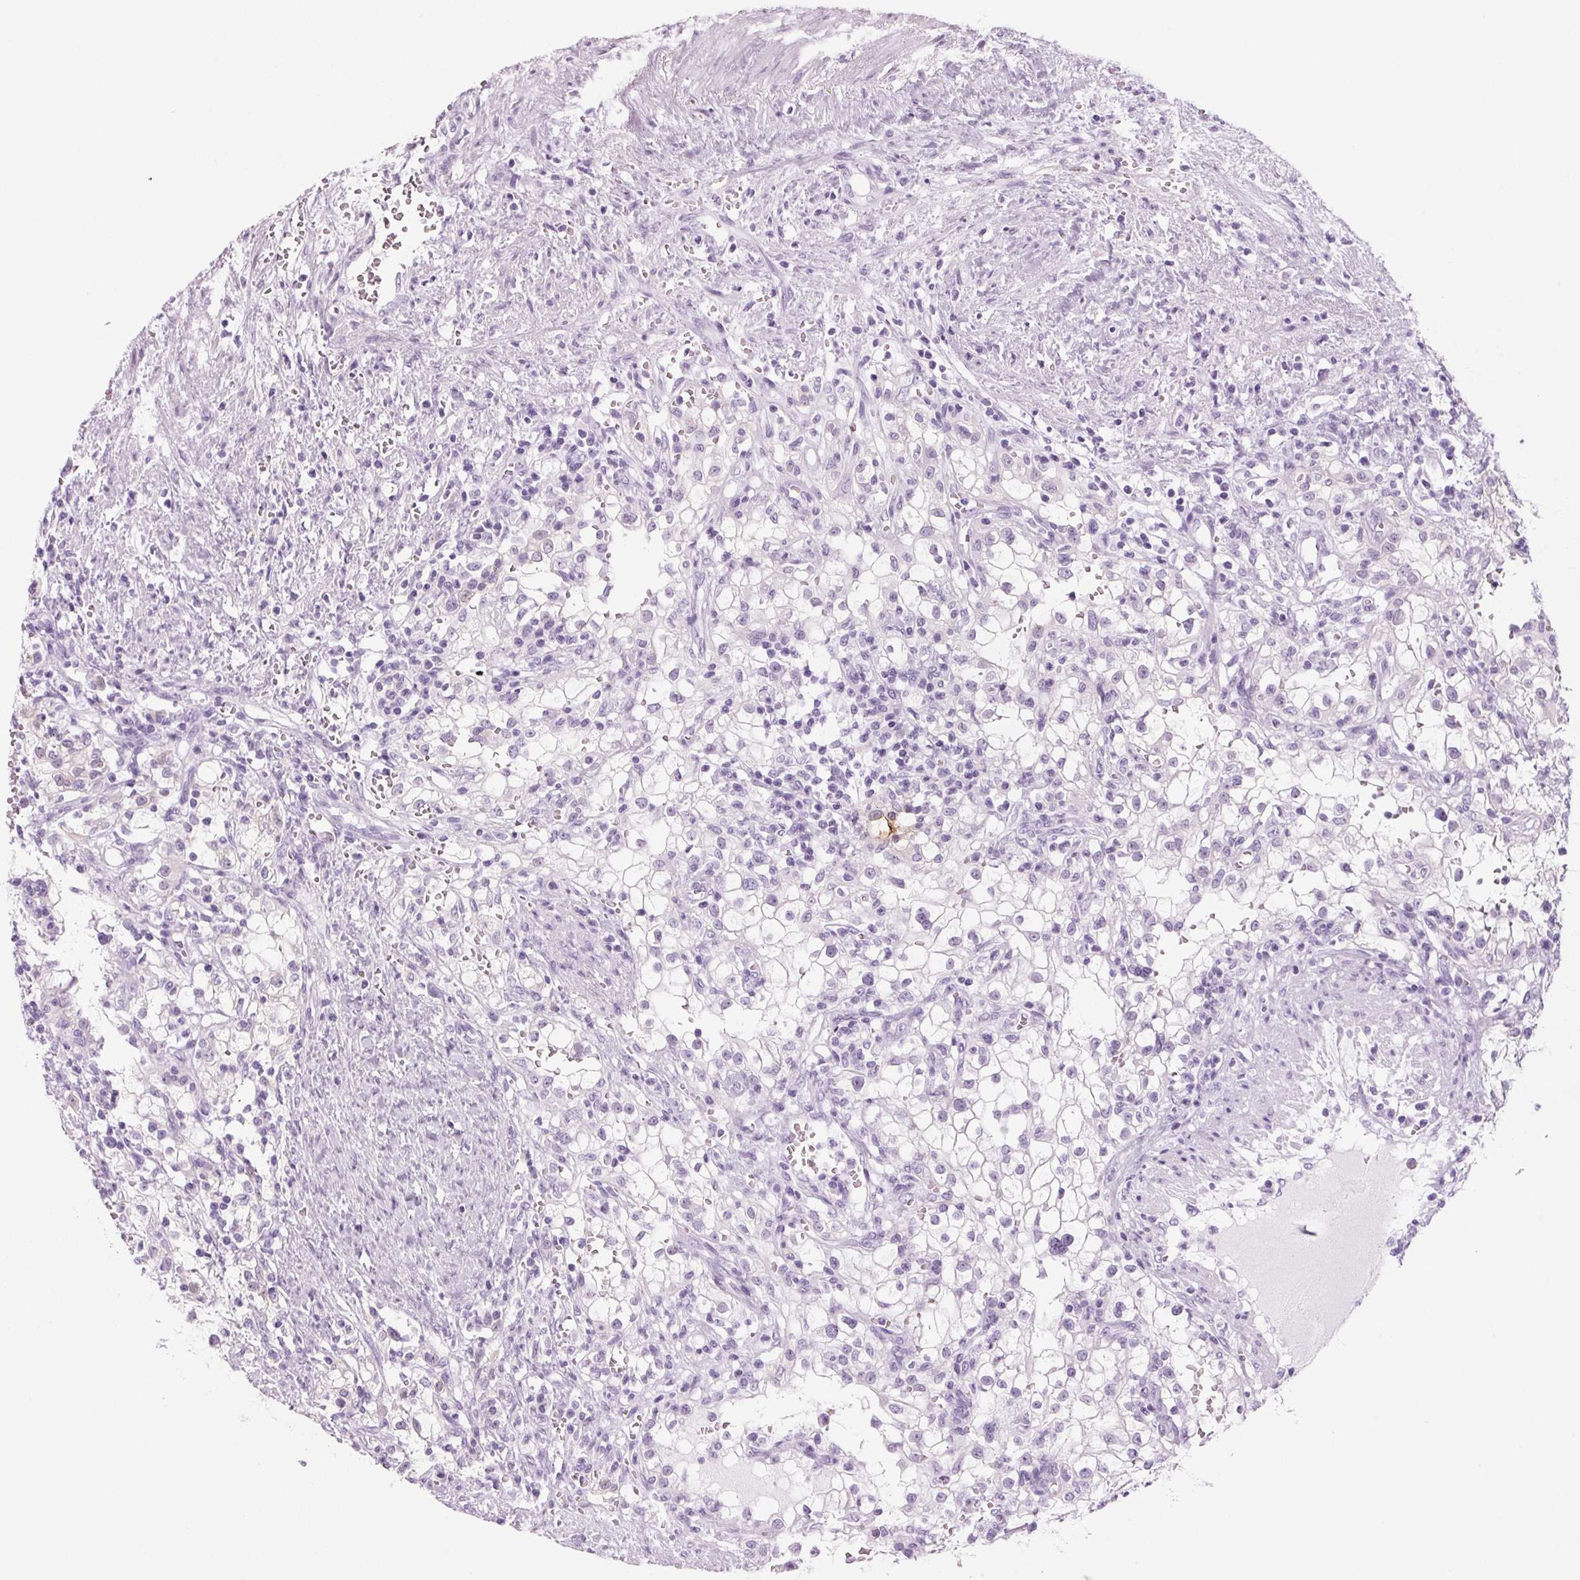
{"staining": {"intensity": "negative", "quantity": "none", "location": "none"}, "tissue": "renal cancer", "cell_type": "Tumor cells", "image_type": "cancer", "snomed": [{"axis": "morphology", "description": "Adenocarcinoma, NOS"}, {"axis": "topography", "description": "Kidney"}], "caption": "Adenocarcinoma (renal) stained for a protein using IHC reveals no positivity tumor cells.", "gene": "PPP1R1A", "patient": {"sex": "female", "age": 74}}